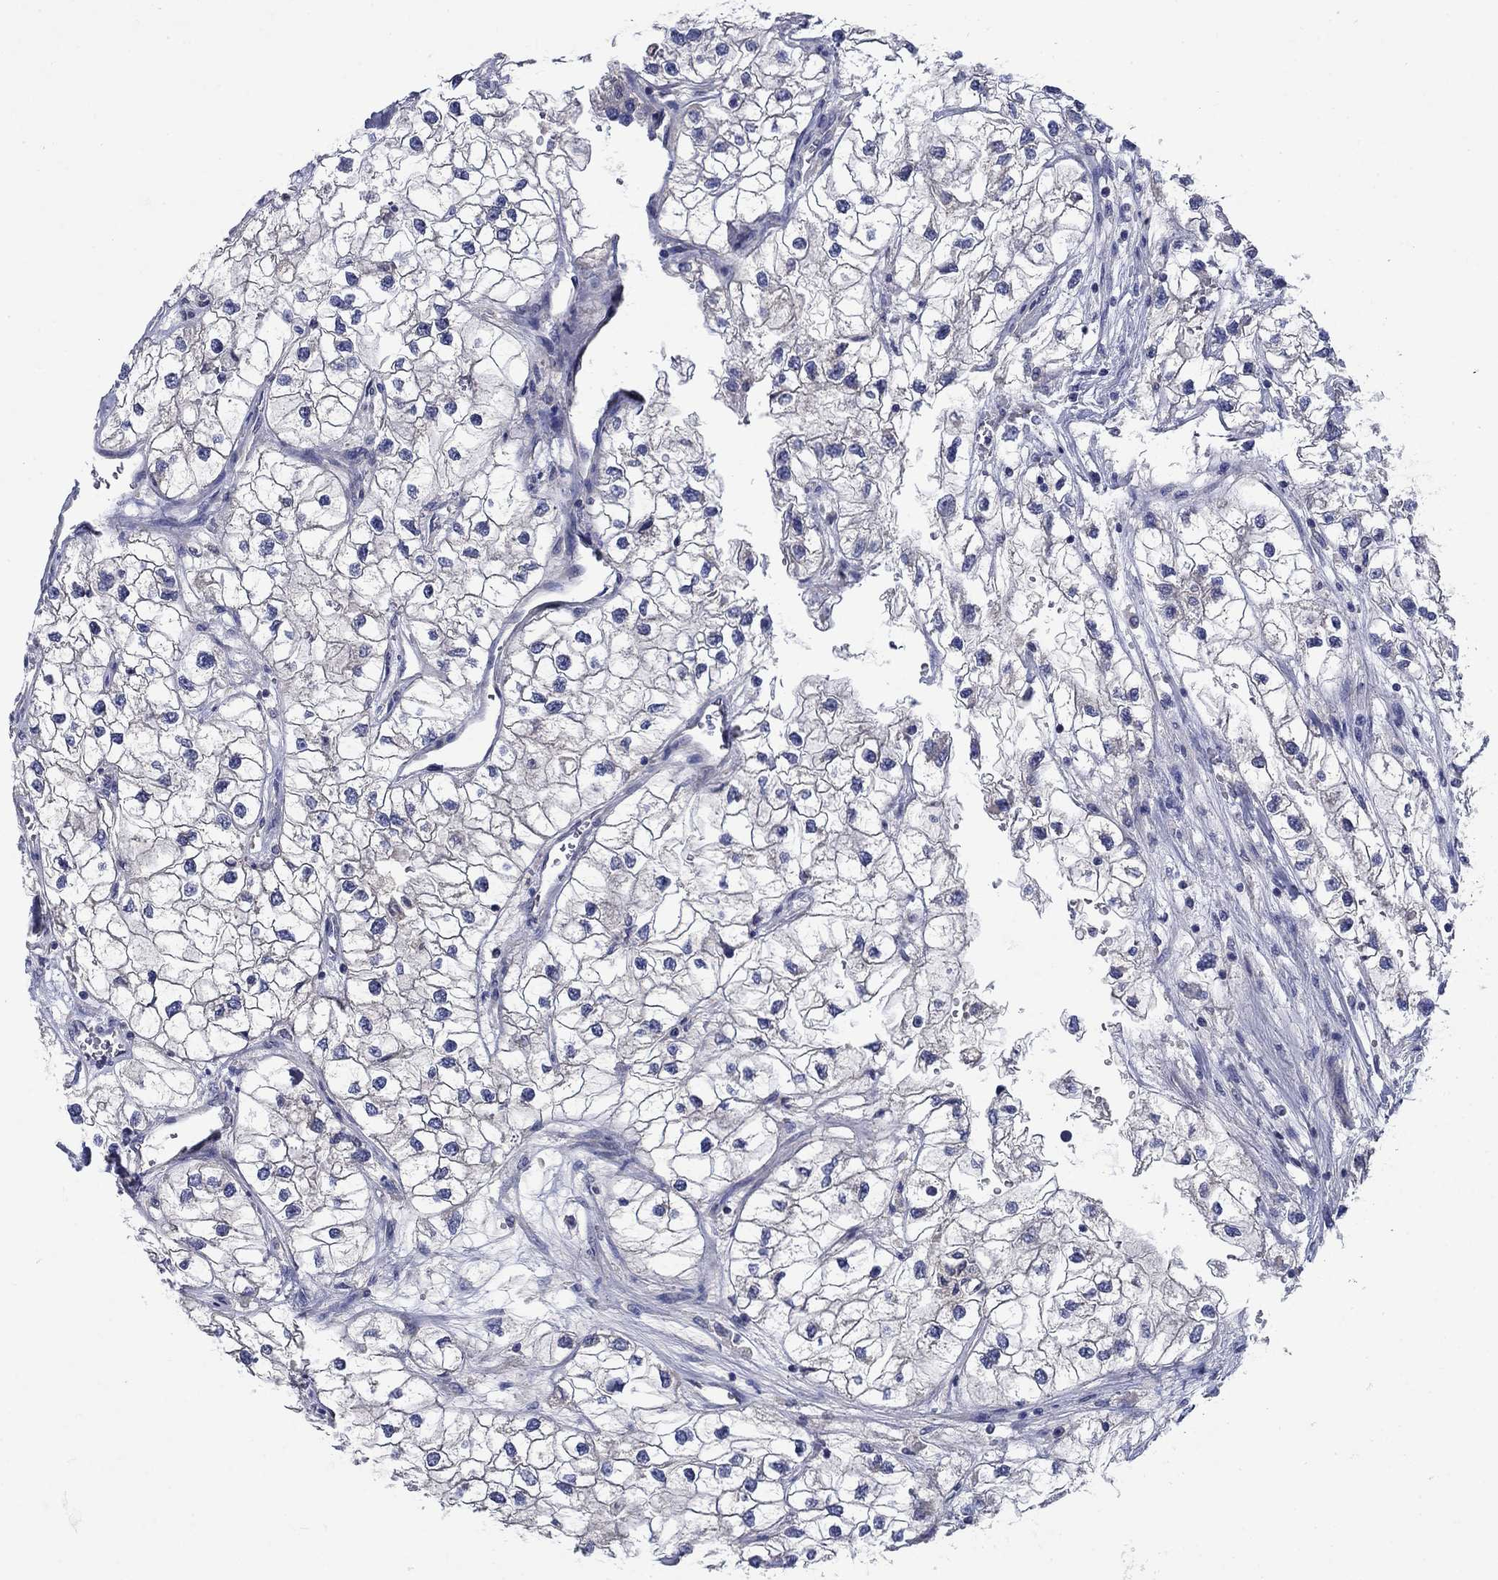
{"staining": {"intensity": "negative", "quantity": "none", "location": "none"}, "tissue": "renal cancer", "cell_type": "Tumor cells", "image_type": "cancer", "snomed": [{"axis": "morphology", "description": "Adenocarcinoma, NOS"}, {"axis": "topography", "description": "Kidney"}], "caption": "This is an immunohistochemistry photomicrograph of human adenocarcinoma (renal). There is no expression in tumor cells.", "gene": "SULT2B1", "patient": {"sex": "male", "age": 59}}